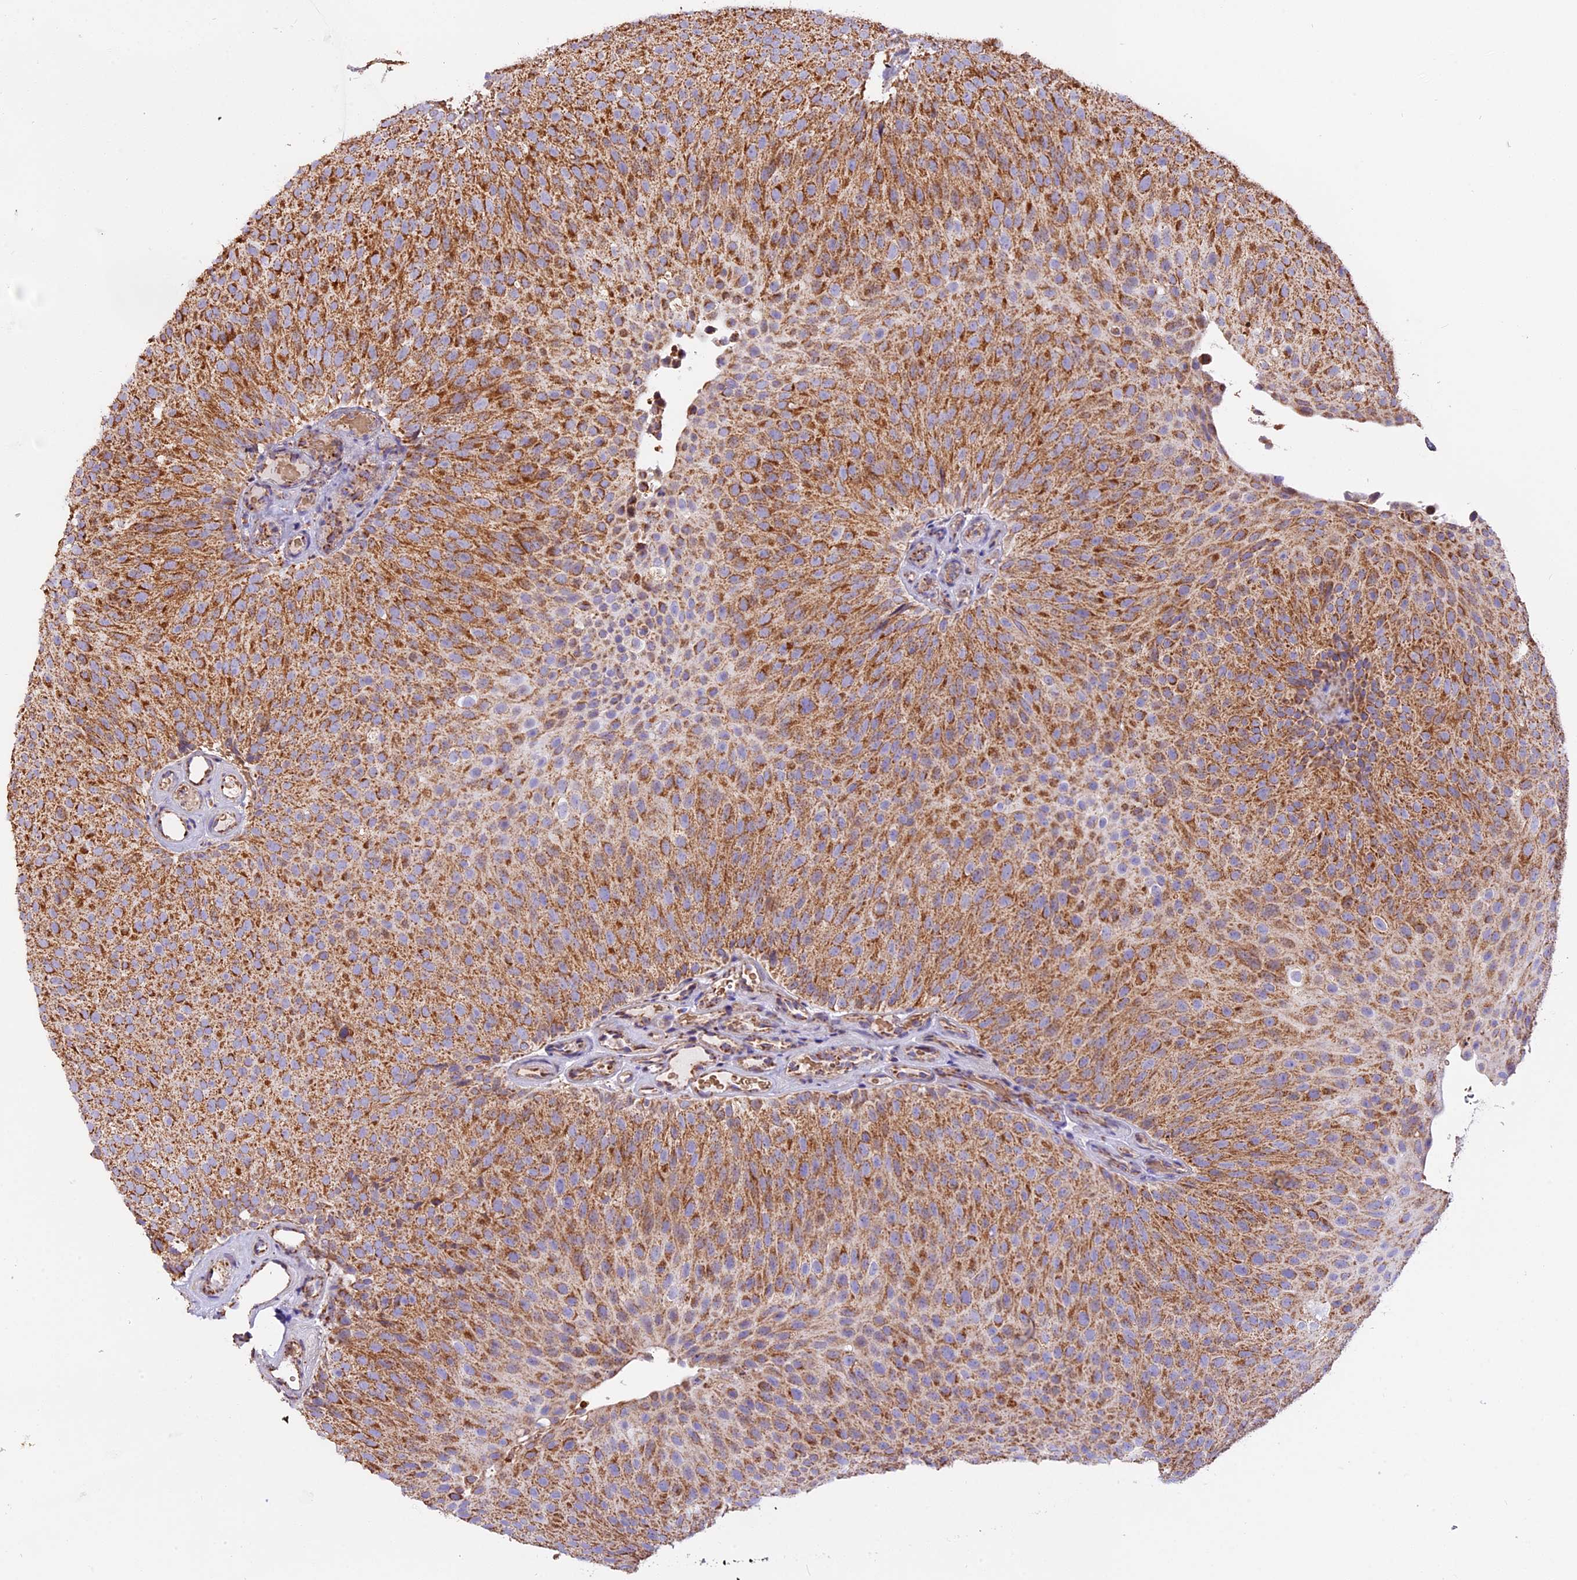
{"staining": {"intensity": "strong", "quantity": ">75%", "location": "cytoplasmic/membranous"}, "tissue": "urothelial cancer", "cell_type": "Tumor cells", "image_type": "cancer", "snomed": [{"axis": "morphology", "description": "Urothelial carcinoma, Low grade"}, {"axis": "topography", "description": "Urinary bladder"}], "caption": "A photomicrograph of human low-grade urothelial carcinoma stained for a protein reveals strong cytoplasmic/membranous brown staining in tumor cells. The staining was performed using DAB (3,3'-diaminobenzidine), with brown indicating positive protein expression. Nuclei are stained blue with hematoxylin.", "gene": "NDUFA8", "patient": {"sex": "male", "age": 78}}